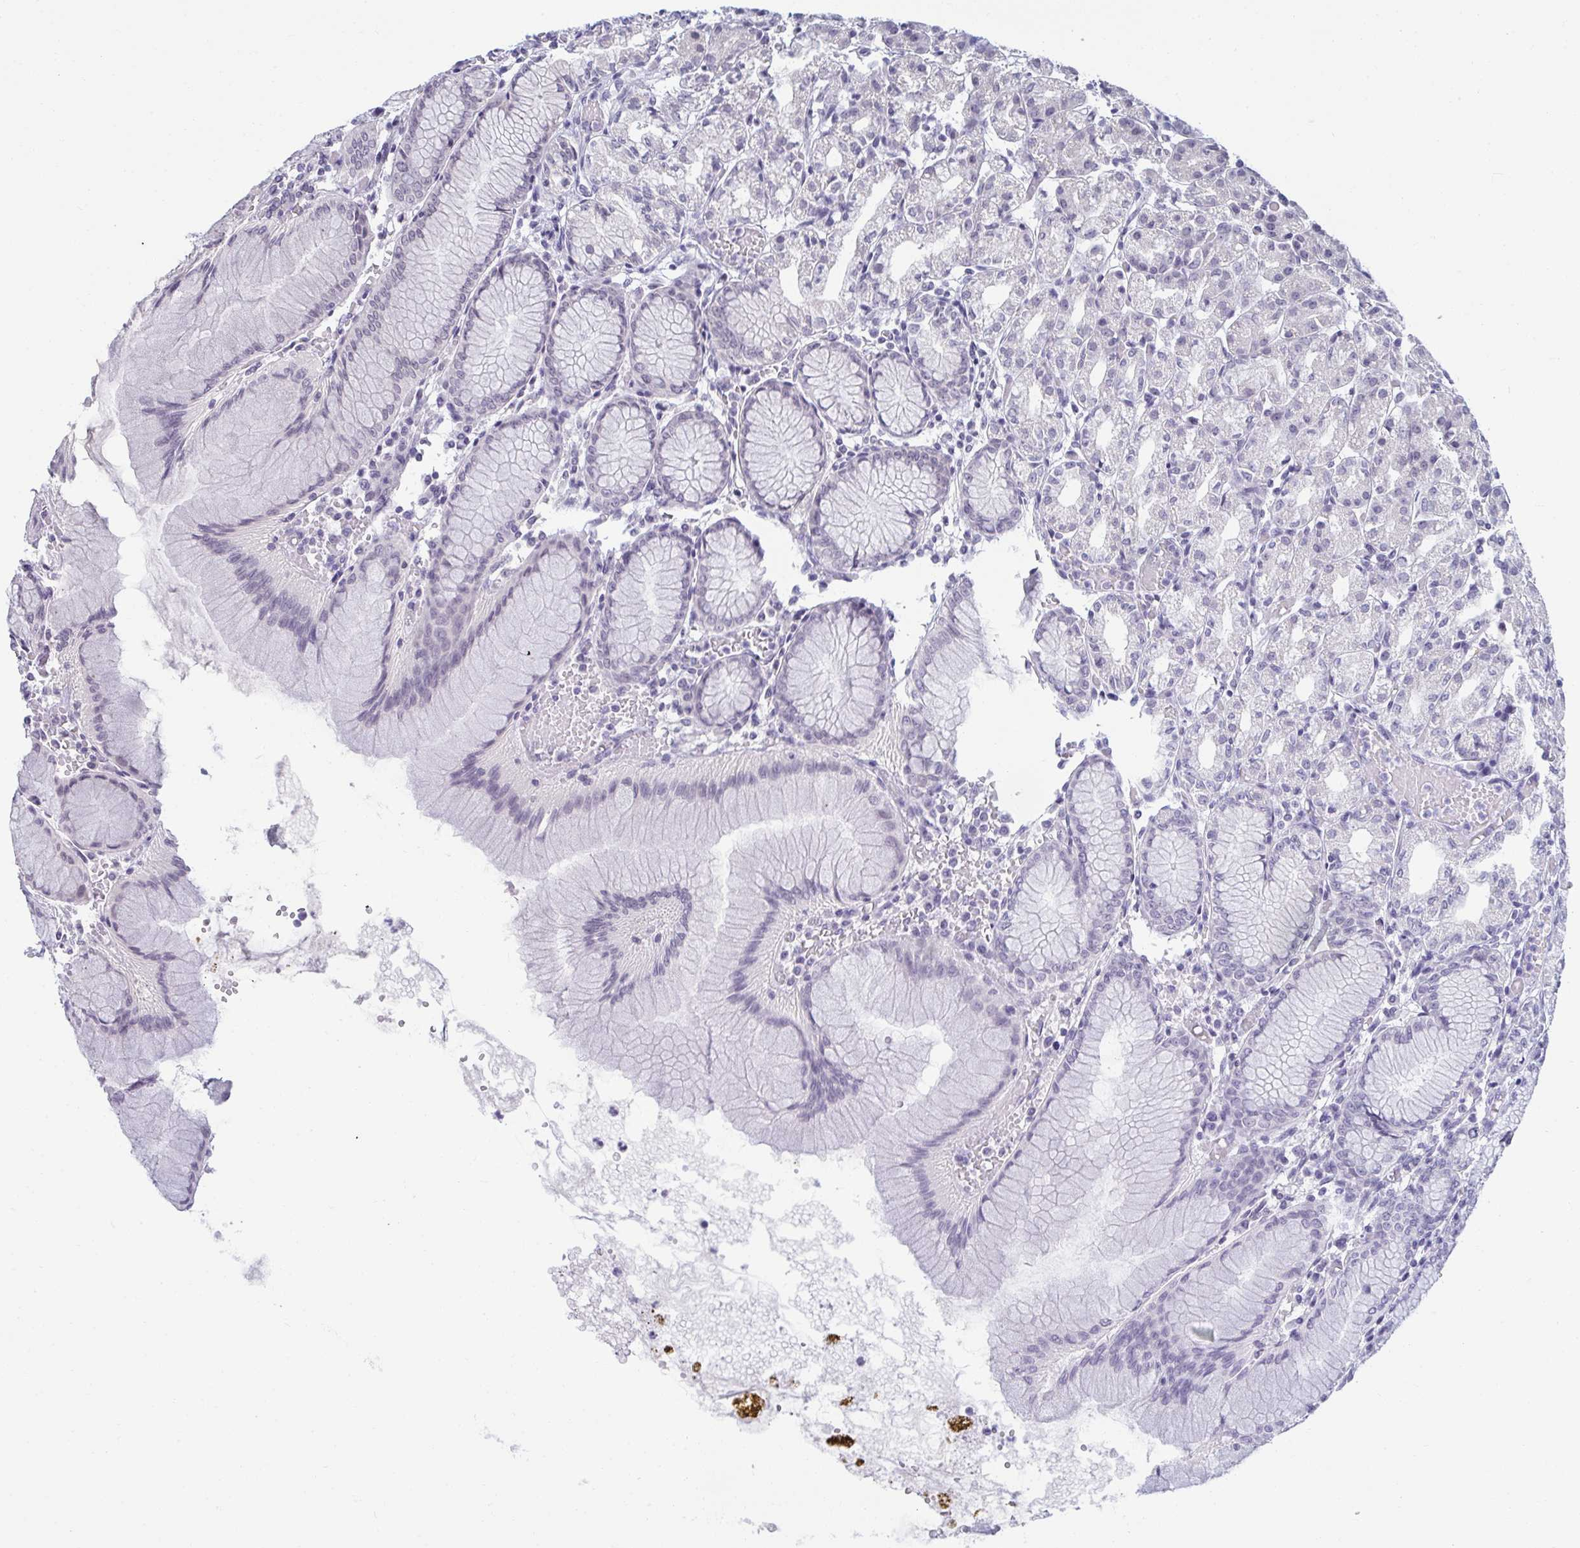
{"staining": {"intensity": "negative", "quantity": "none", "location": "none"}, "tissue": "stomach", "cell_type": "Glandular cells", "image_type": "normal", "snomed": [{"axis": "morphology", "description": "Normal tissue, NOS"}, {"axis": "topography", "description": "Stomach"}], "caption": "IHC of unremarkable stomach reveals no positivity in glandular cells. (DAB immunohistochemistry (IHC) with hematoxylin counter stain).", "gene": "RNASEH1", "patient": {"sex": "female", "age": 57}}